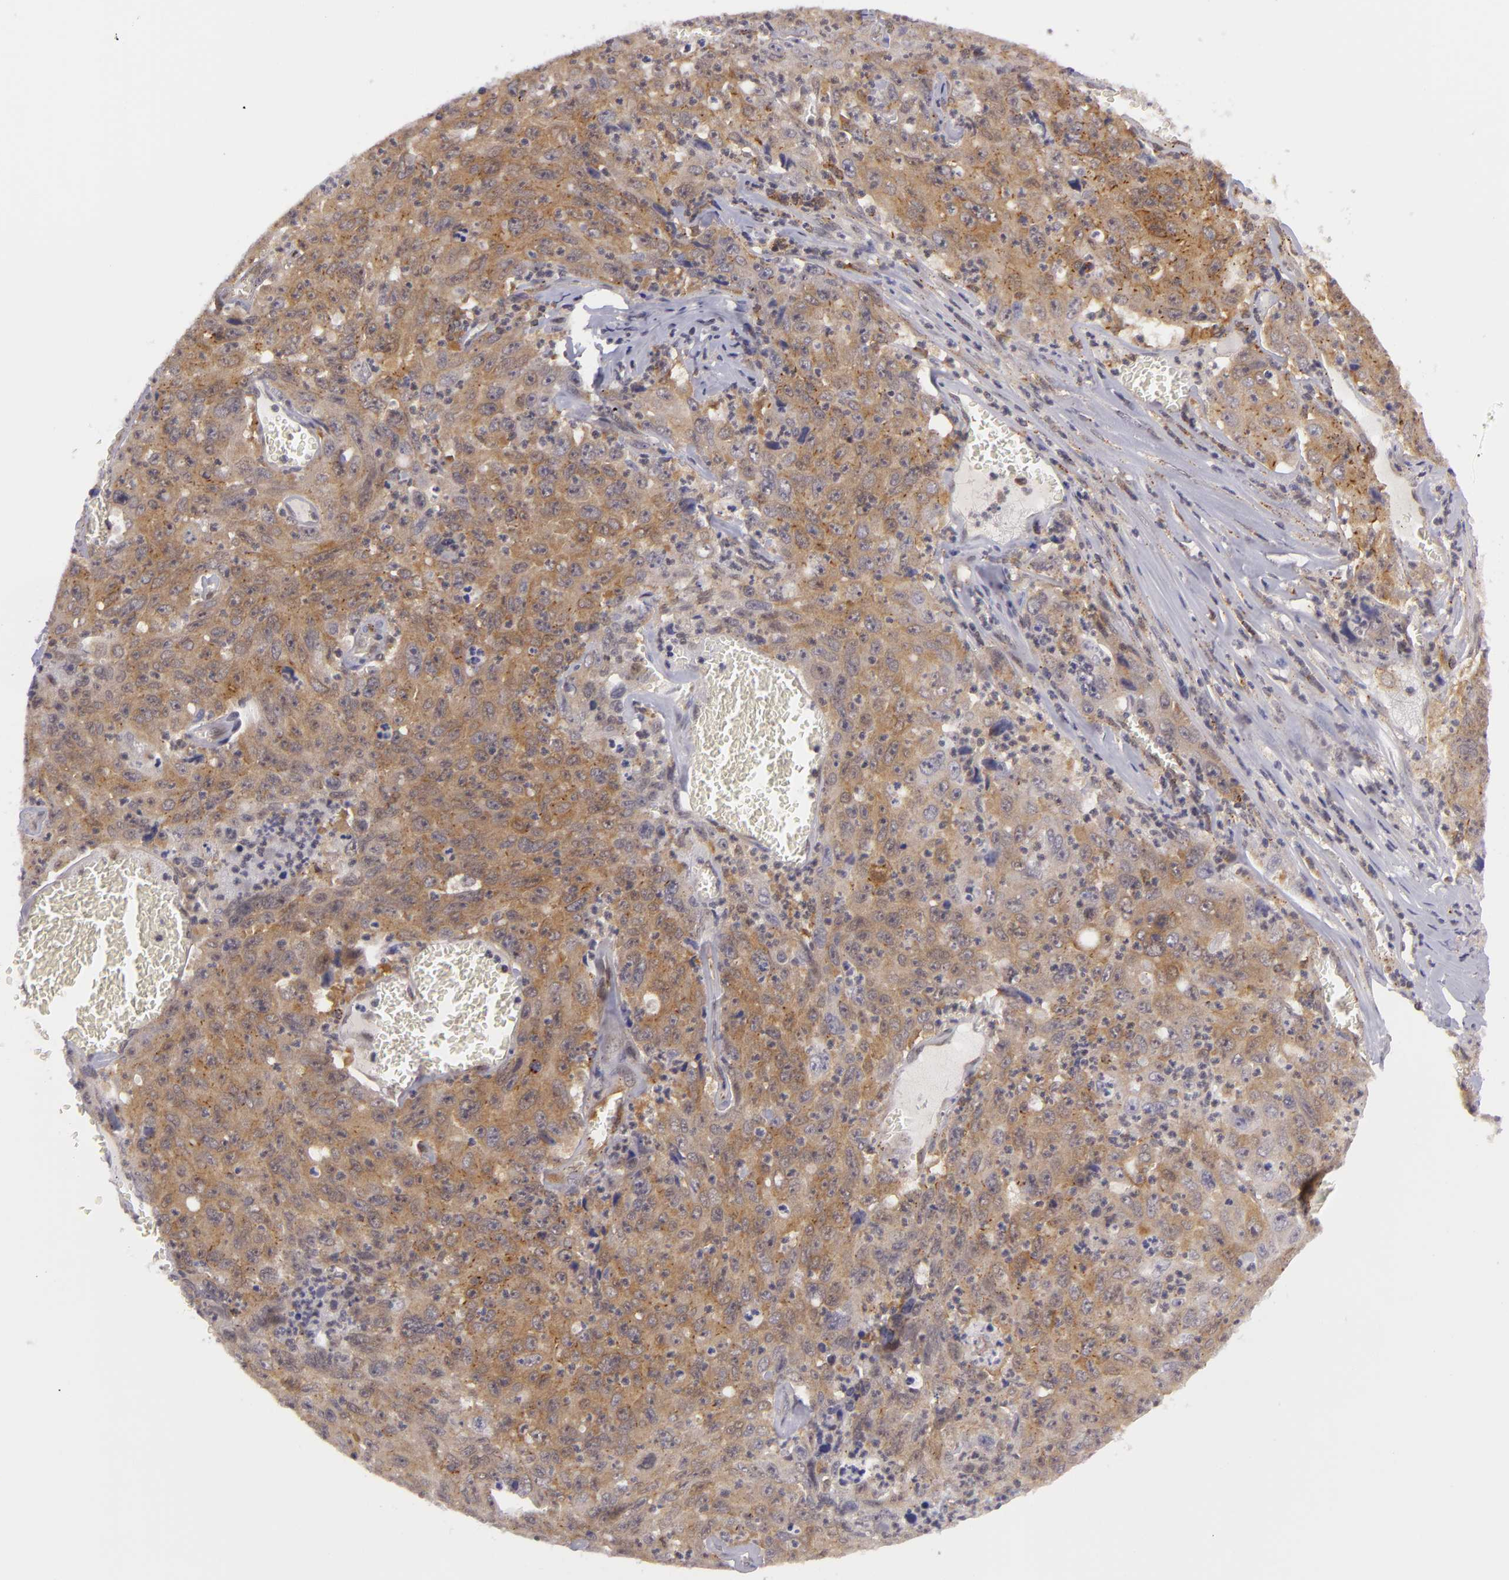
{"staining": {"intensity": "moderate", "quantity": ">75%", "location": "cytoplasmic/membranous"}, "tissue": "lung cancer", "cell_type": "Tumor cells", "image_type": "cancer", "snomed": [{"axis": "morphology", "description": "Squamous cell carcinoma, NOS"}, {"axis": "topography", "description": "Lung"}], "caption": "A medium amount of moderate cytoplasmic/membranous positivity is identified in approximately >75% of tumor cells in lung cancer tissue. (DAB (3,3'-diaminobenzidine) IHC, brown staining for protein, blue staining for nuclei).", "gene": "BCL10", "patient": {"sex": "male", "age": 64}}